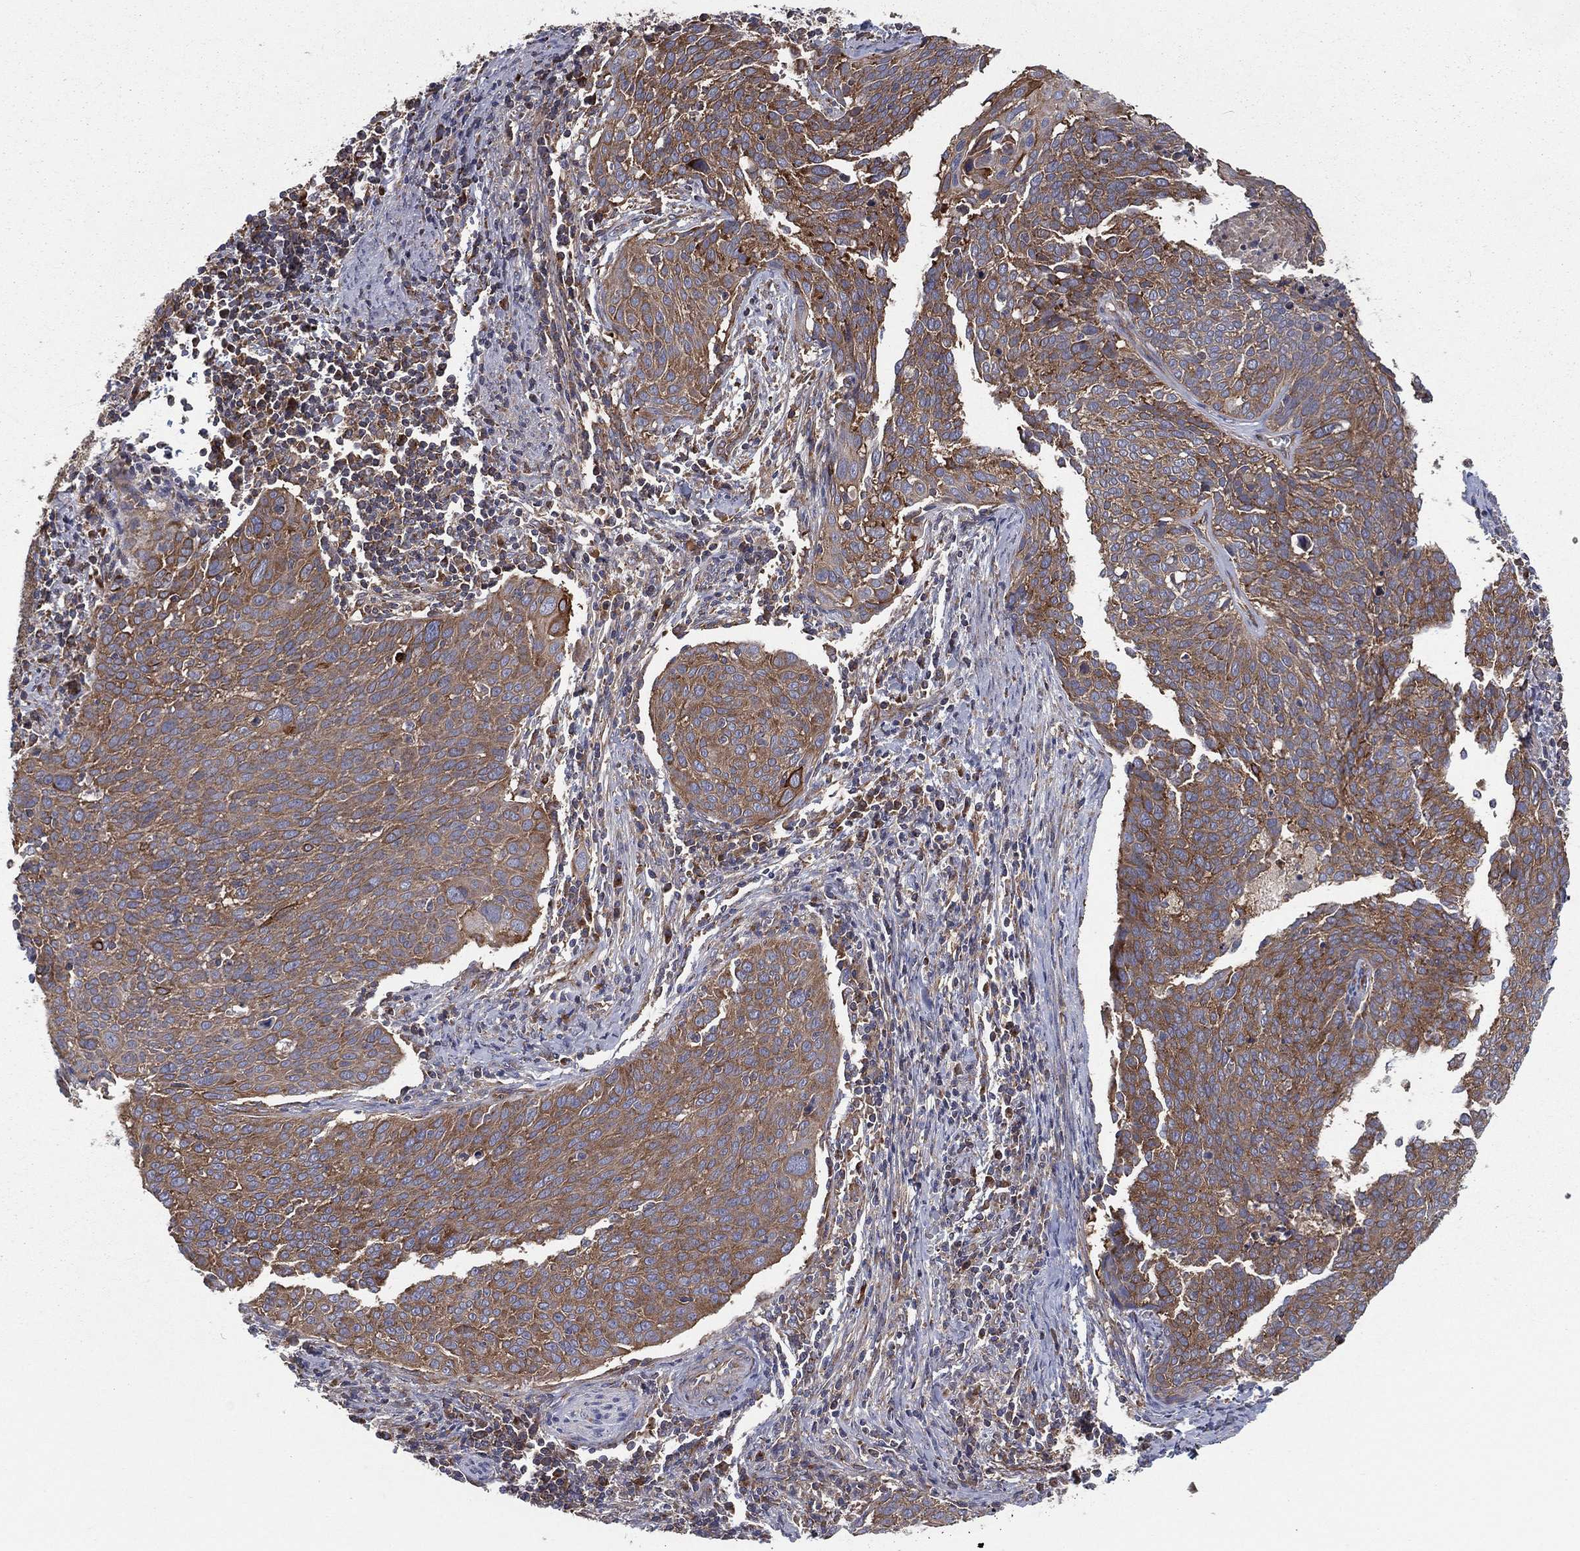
{"staining": {"intensity": "moderate", "quantity": "25%-75%", "location": "cytoplasmic/membranous"}, "tissue": "cervical cancer", "cell_type": "Tumor cells", "image_type": "cancer", "snomed": [{"axis": "morphology", "description": "Squamous cell carcinoma, NOS"}, {"axis": "topography", "description": "Cervix"}], "caption": "Protein expression by immunohistochemistry exhibits moderate cytoplasmic/membranous staining in approximately 25%-75% of tumor cells in squamous cell carcinoma (cervical). (DAB (3,3'-diaminobenzidine) IHC, brown staining for protein, blue staining for nuclei).", "gene": "EIF2B5", "patient": {"sex": "female", "age": 39}}